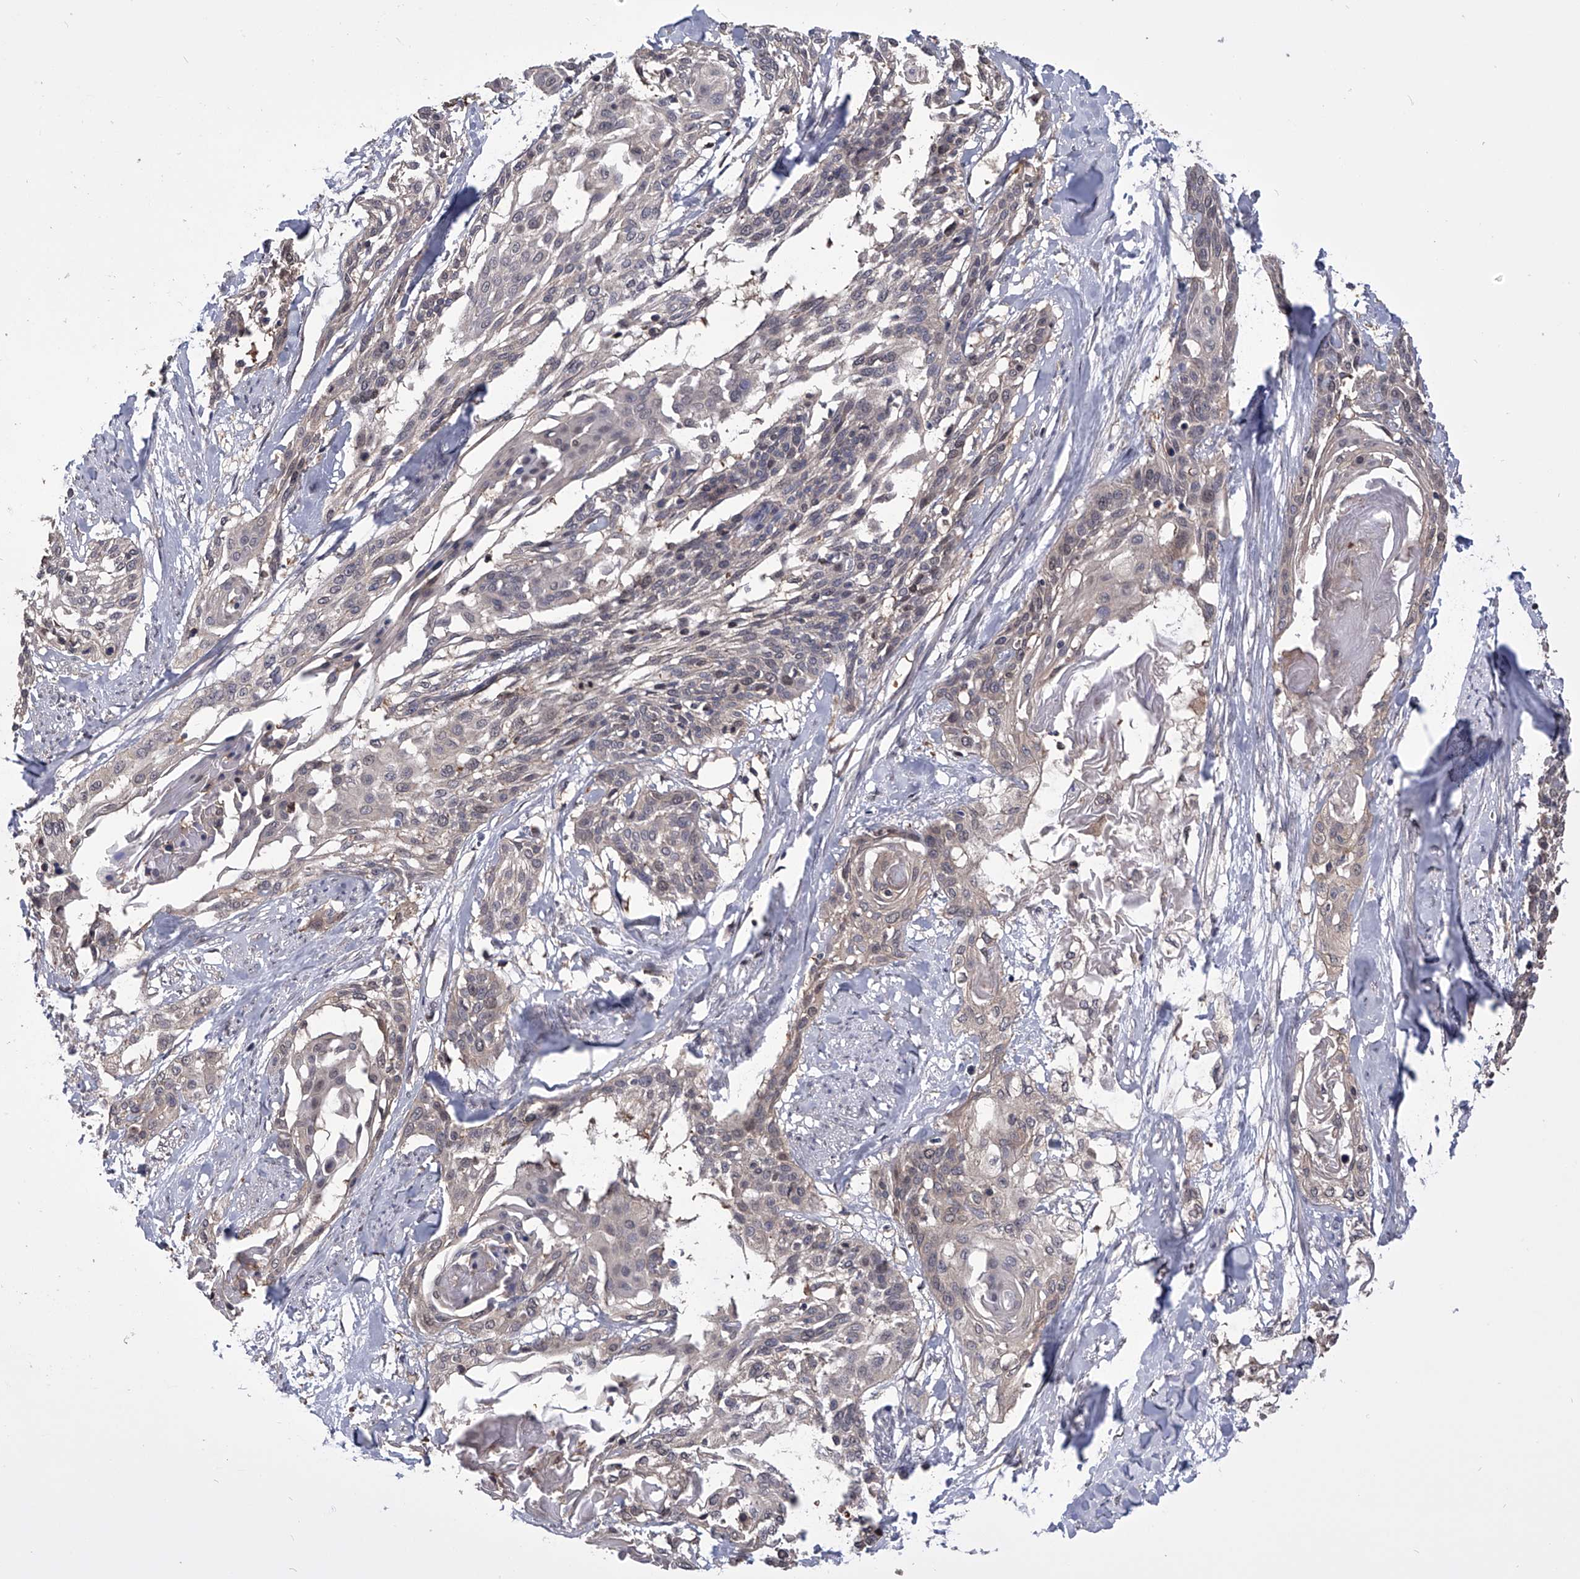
{"staining": {"intensity": "weak", "quantity": "<25%", "location": "cytoplasmic/membranous"}, "tissue": "cervical cancer", "cell_type": "Tumor cells", "image_type": "cancer", "snomed": [{"axis": "morphology", "description": "Squamous cell carcinoma, NOS"}, {"axis": "topography", "description": "Cervix"}], "caption": "Tumor cells show no significant protein staining in cervical cancer.", "gene": "PAN3", "patient": {"sex": "female", "age": 57}}